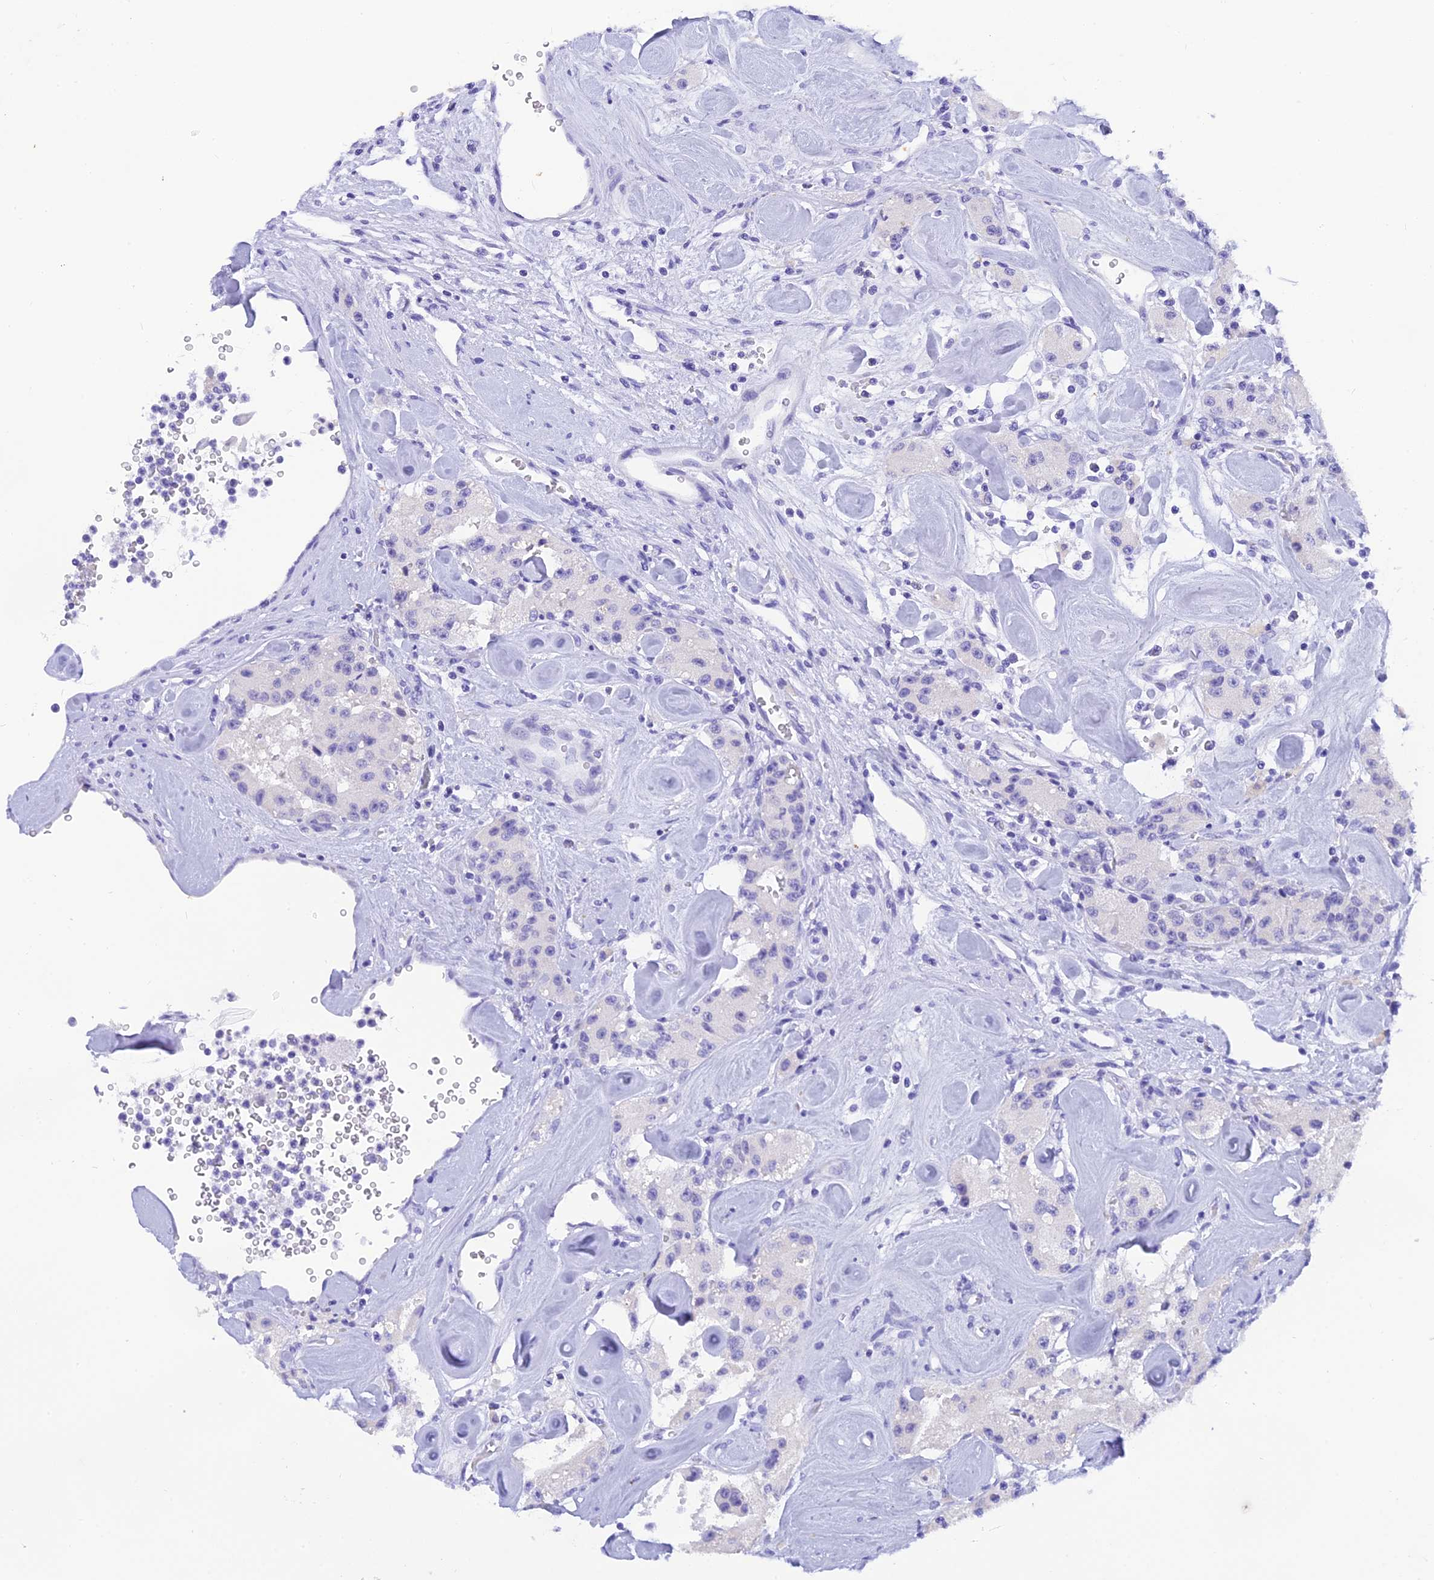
{"staining": {"intensity": "negative", "quantity": "none", "location": "none"}, "tissue": "carcinoid", "cell_type": "Tumor cells", "image_type": "cancer", "snomed": [{"axis": "morphology", "description": "Carcinoid, malignant, NOS"}, {"axis": "topography", "description": "Pancreas"}], "caption": "Immunohistochemistry histopathology image of human carcinoid (malignant) stained for a protein (brown), which shows no positivity in tumor cells.", "gene": "KDELR3", "patient": {"sex": "male", "age": 41}}